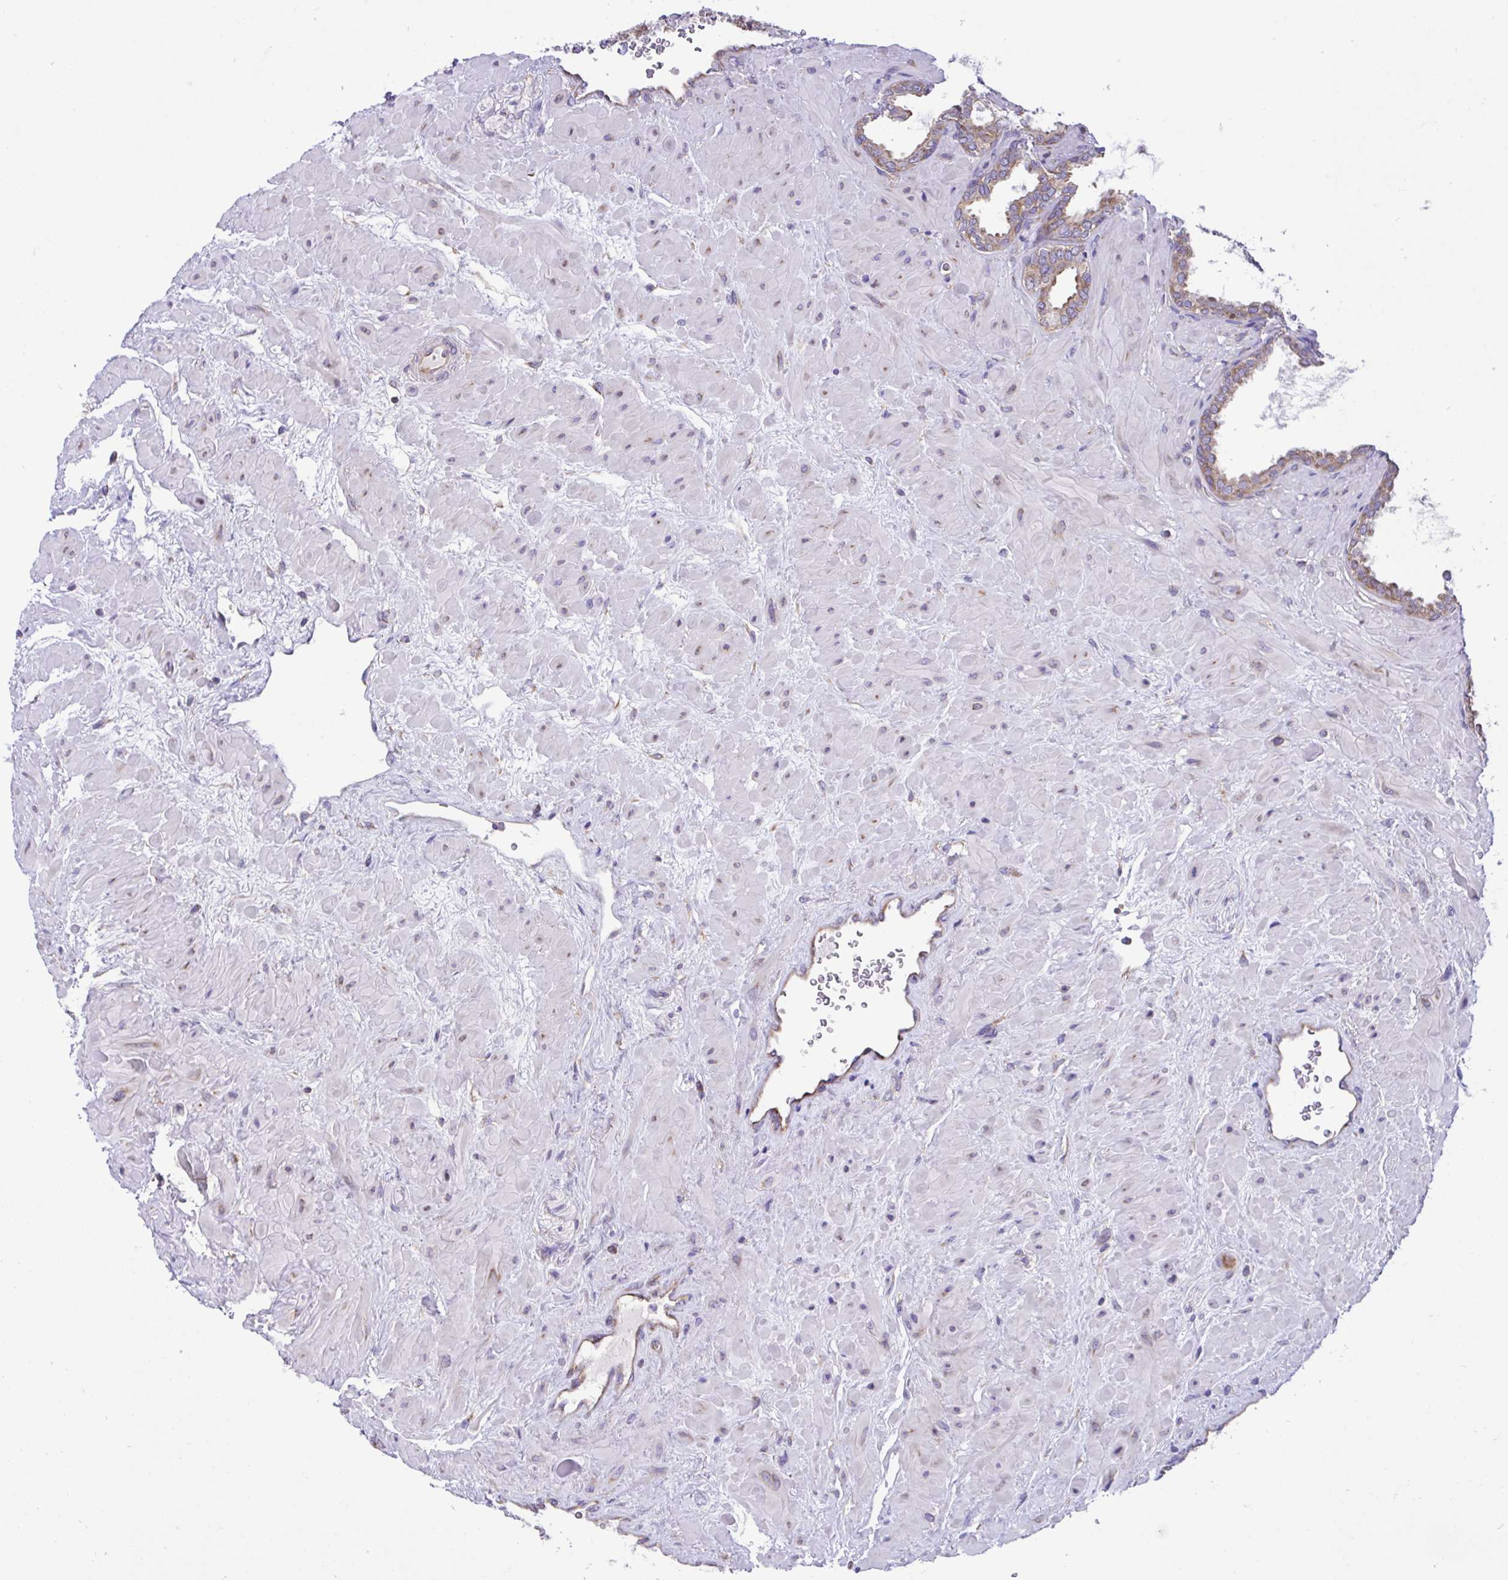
{"staining": {"intensity": "moderate", "quantity": ">75%", "location": "cytoplasmic/membranous"}, "tissue": "prostate cancer", "cell_type": "Tumor cells", "image_type": "cancer", "snomed": [{"axis": "morphology", "description": "Adenocarcinoma, High grade"}, {"axis": "topography", "description": "Prostate"}], "caption": "Immunohistochemistry (IHC) histopathology image of neoplastic tissue: prostate cancer (high-grade adenocarcinoma) stained using immunohistochemistry (IHC) reveals medium levels of moderate protein expression localized specifically in the cytoplasmic/membranous of tumor cells, appearing as a cytoplasmic/membranous brown color.", "gene": "RPL7", "patient": {"sex": "male", "age": 68}}